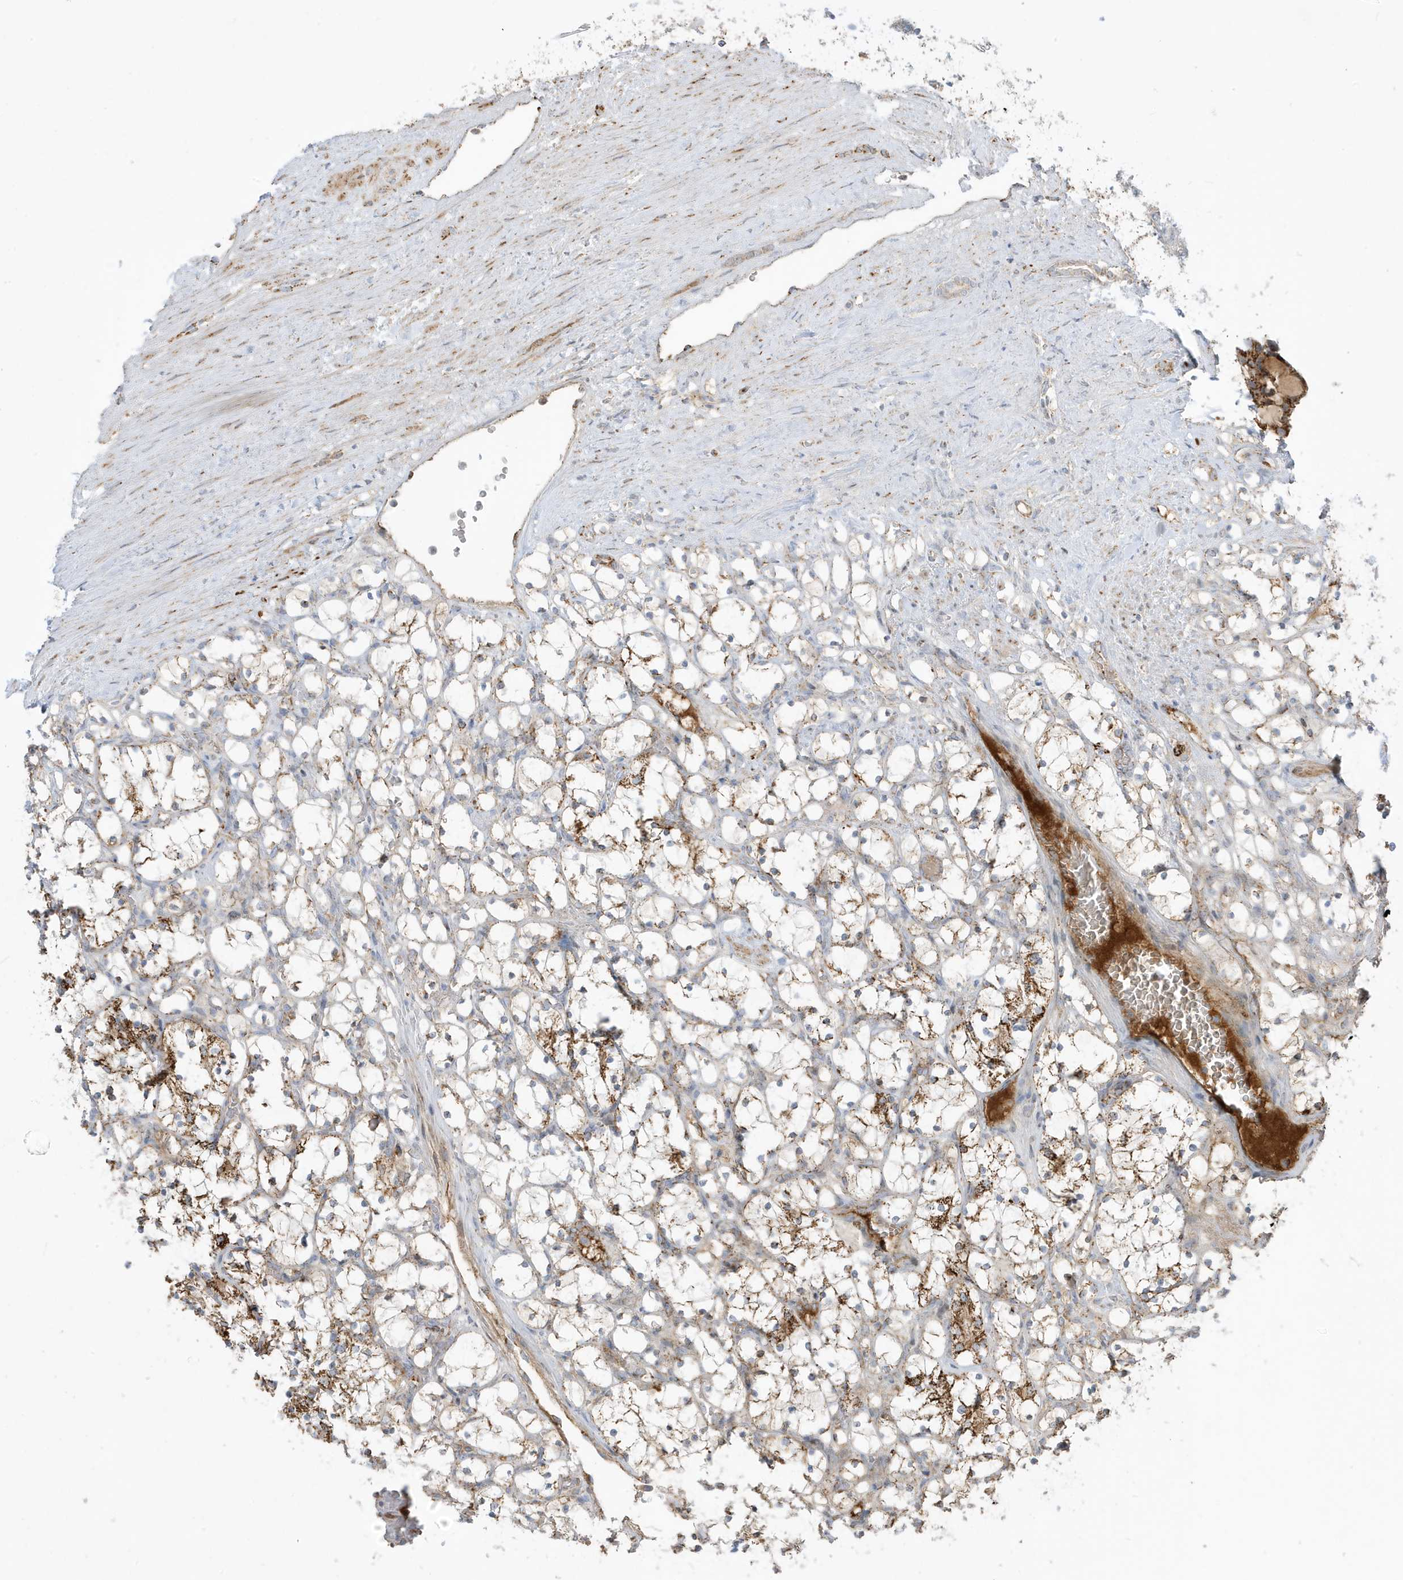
{"staining": {"intensity": "moderate", "quantity": "<25%", "location": "cytoplasmic/membranous"}, "tissue": "renal cancer", "cell_type": "Tumor cells", "image_type": "cancer", "snomed": [{"axis": "morphology", "description": "Adenocarcinoma, NOS"}, {"axis": "topography", "description": "Kidney"}], "caption": "Adenocarcinoma (renal) stained with a protein marker exhibits moderate staining in tumor cells.", "gene": "IFT57", "patient": {"sex": "female", "age": 69}}